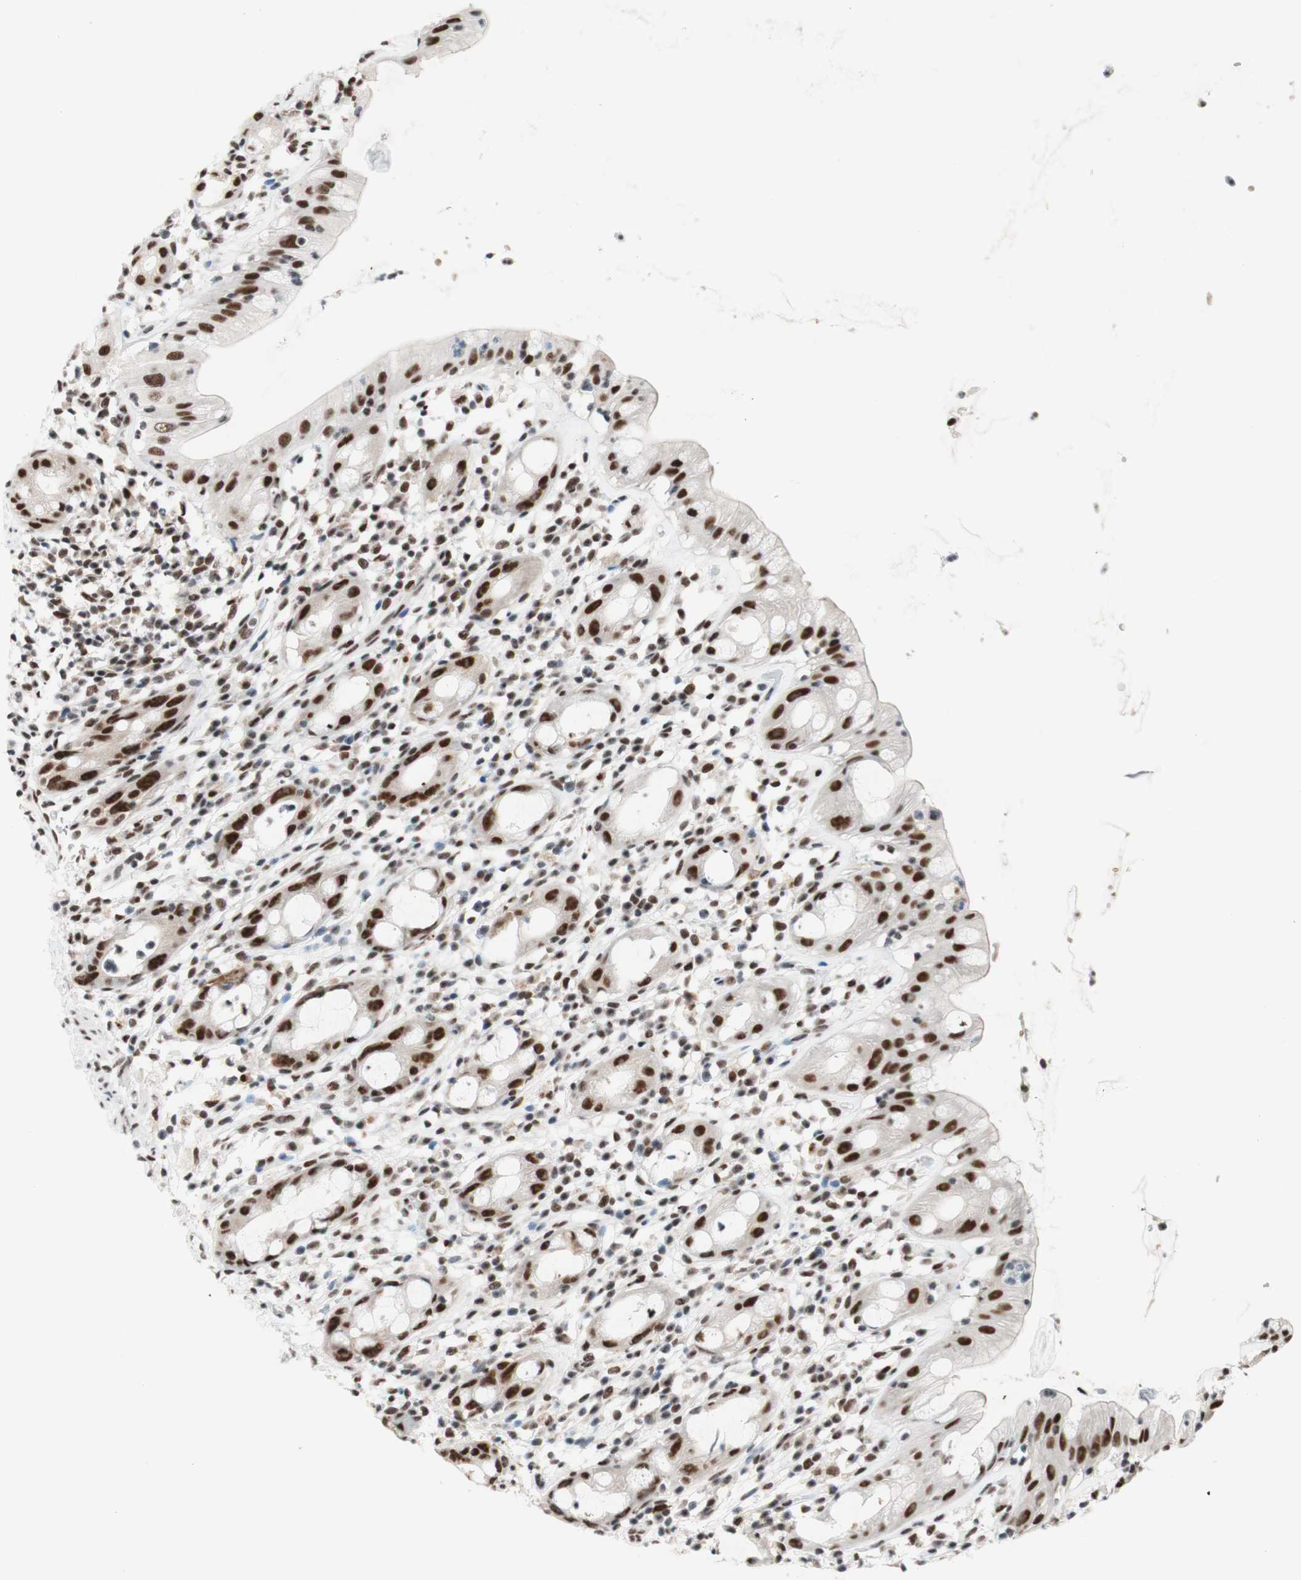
{"staining": {"intensity": "strong", "quantity": ">75%", "location": "nuclear"}, "tissue": "rectum", "cell_type": "Glandular cells", "image_type": "normal", "snomed": [{"axis": "morphology", "description": "Normal tissue, NOS"}, {"axis": "topography", "description": "Rectum"}], "caption": "High-magnification brightfield microscopy of normal rectum stained with DAB (3,3'-diaminobenzidine) (brown) and counterstained with hematoxylin (blue). glandular cells exhibit strong nuclear staining is appreciated in about>75% of cells.", "gene": "PRPF19", "patient": {"sex": "male", "age": 44}}